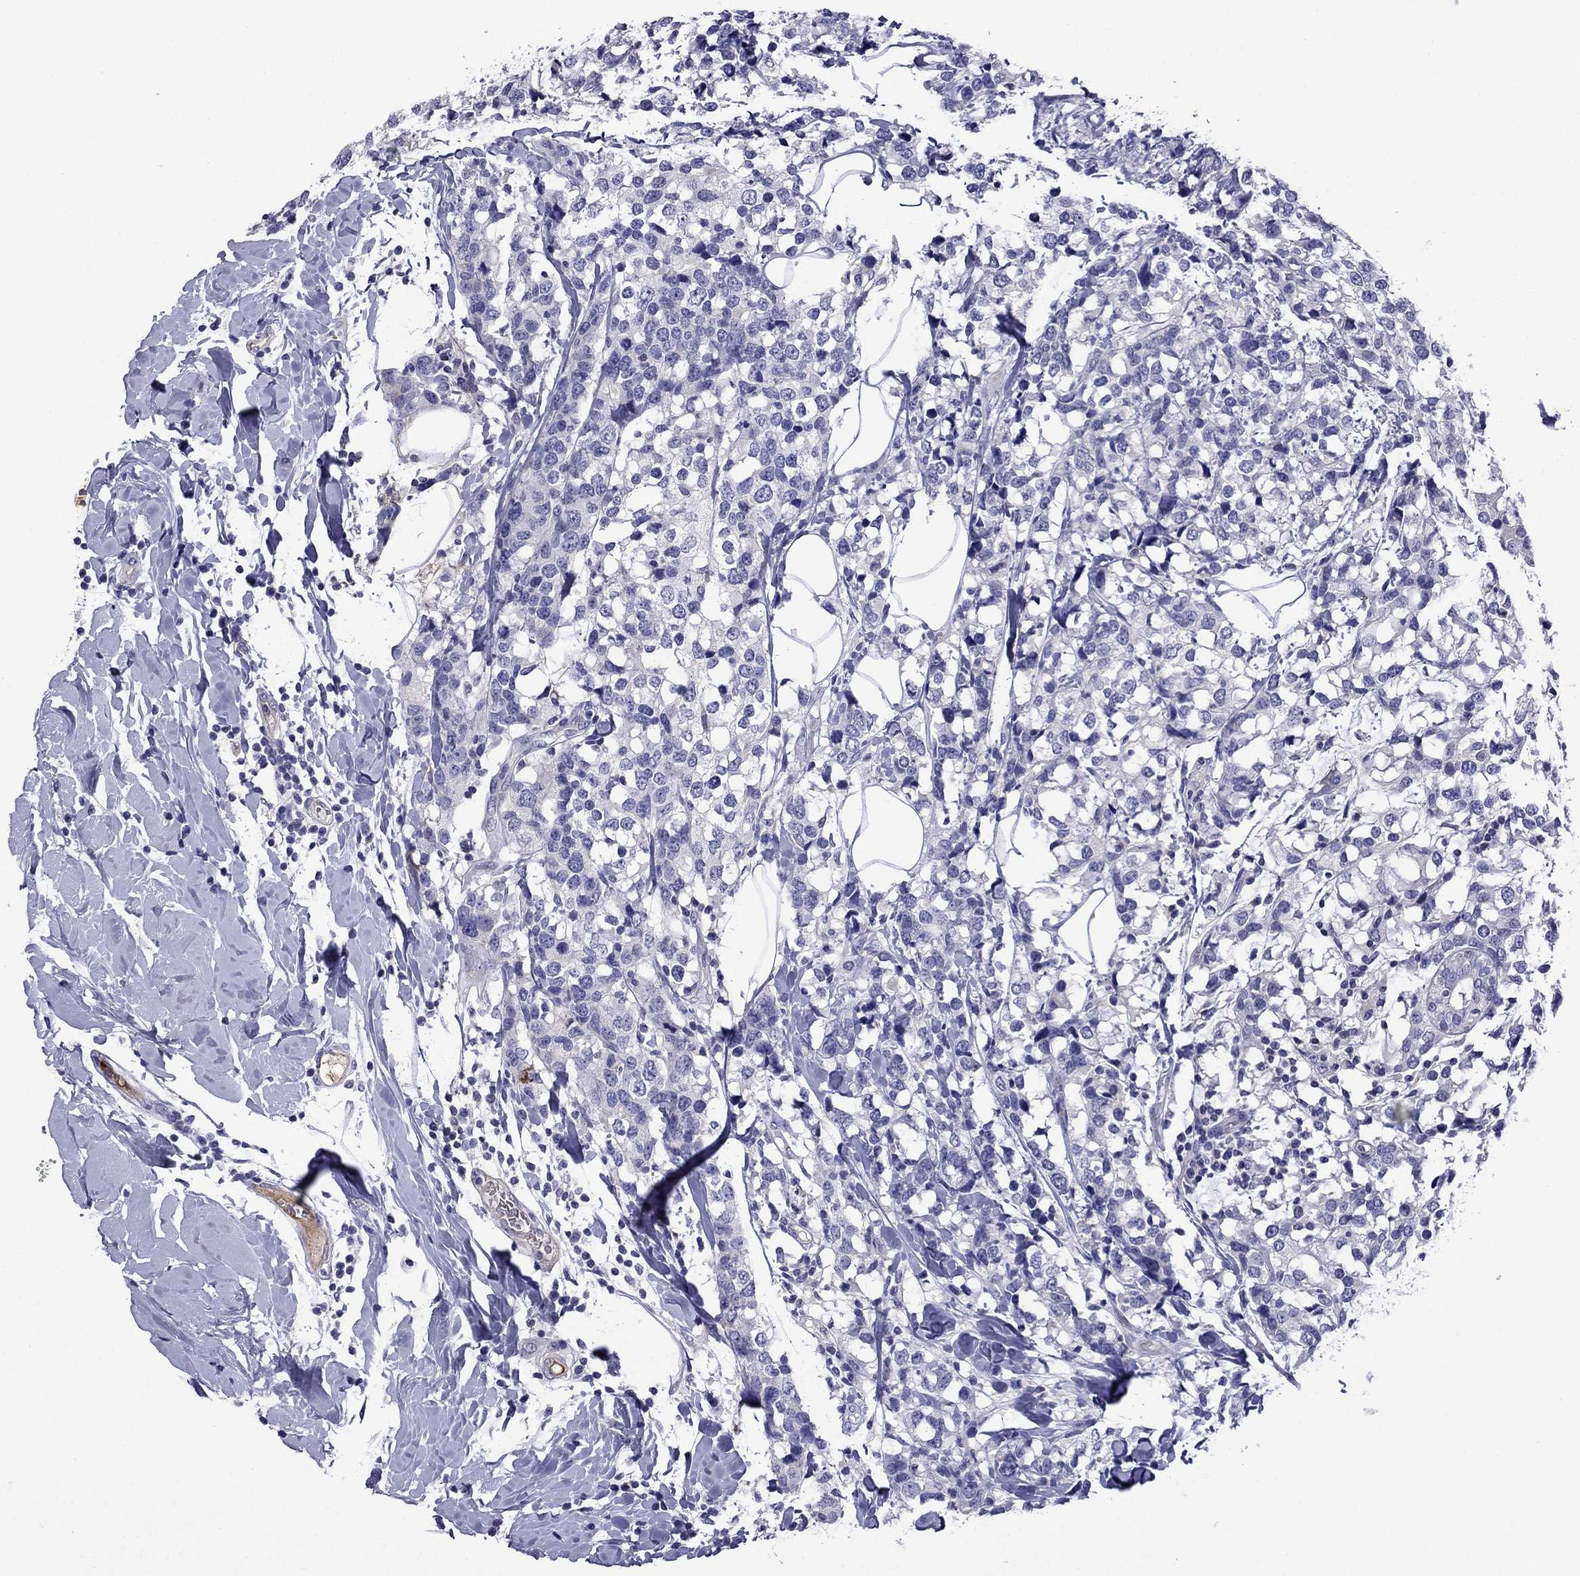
{"staining": {"intensity": "negative", "quantity": "none", "location": "none"}, "tissue": "breast cancer", "cell_type": "Tumor cells", "image_type": "cancer", "snomed": [{"axis": "morphology", "description": "Lobular carcinoma"}, {"axis": "topography", "description": "Breast"}], "caption": "An IHC image of breast cancer (lobular carcinoma) is shown. There is no staining in tumor cells of breast cancer (lobular carcinoma).", "gene": "STAR", "patient": {"sex": "female", "age": 59}}